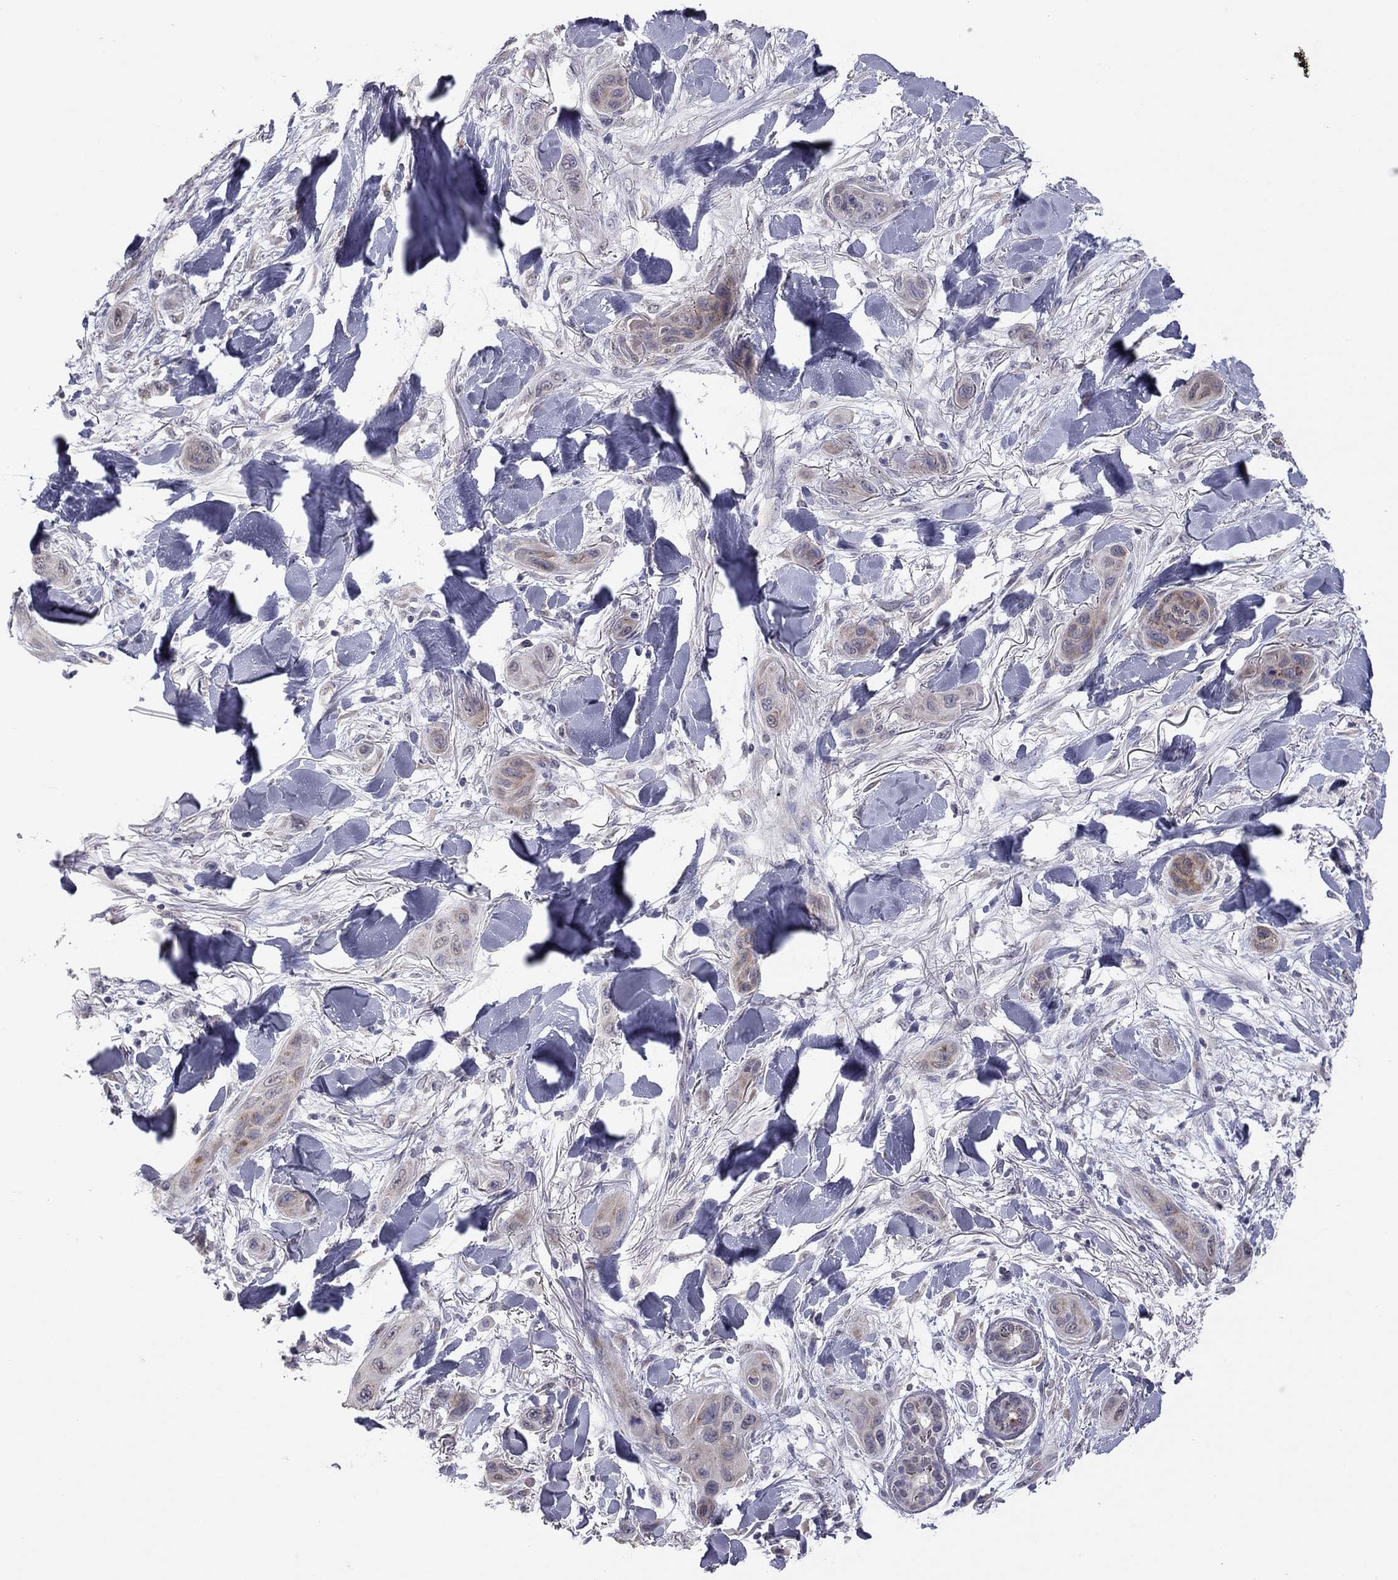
{"staining": {"intensity": "weak", "quantity": "<25%", "location": "cytoplasmic/membranous"}, "tissue": "skin cancer", "cell_type": "Tumor cells", "image_type": "cancer", "snomed": [{"axis": "morphology", "description": "Squamous cell carcinoma, NOS"}, {"axis": "topography", "description": "Skin"}], "caption": "Squamous cell carcinoma (skin) was stained to show a protein in brown. There is no significant expression in tumor cells. Brightfield microscopy of immunohistochemistry (IHC) stained with DAB (3,3'-diaminobenzidine) (brown) and hematoxylin (blue), captured at high magnification.", "gene": "PRRT2", "patient": {"sex": "male", "age": 78}}